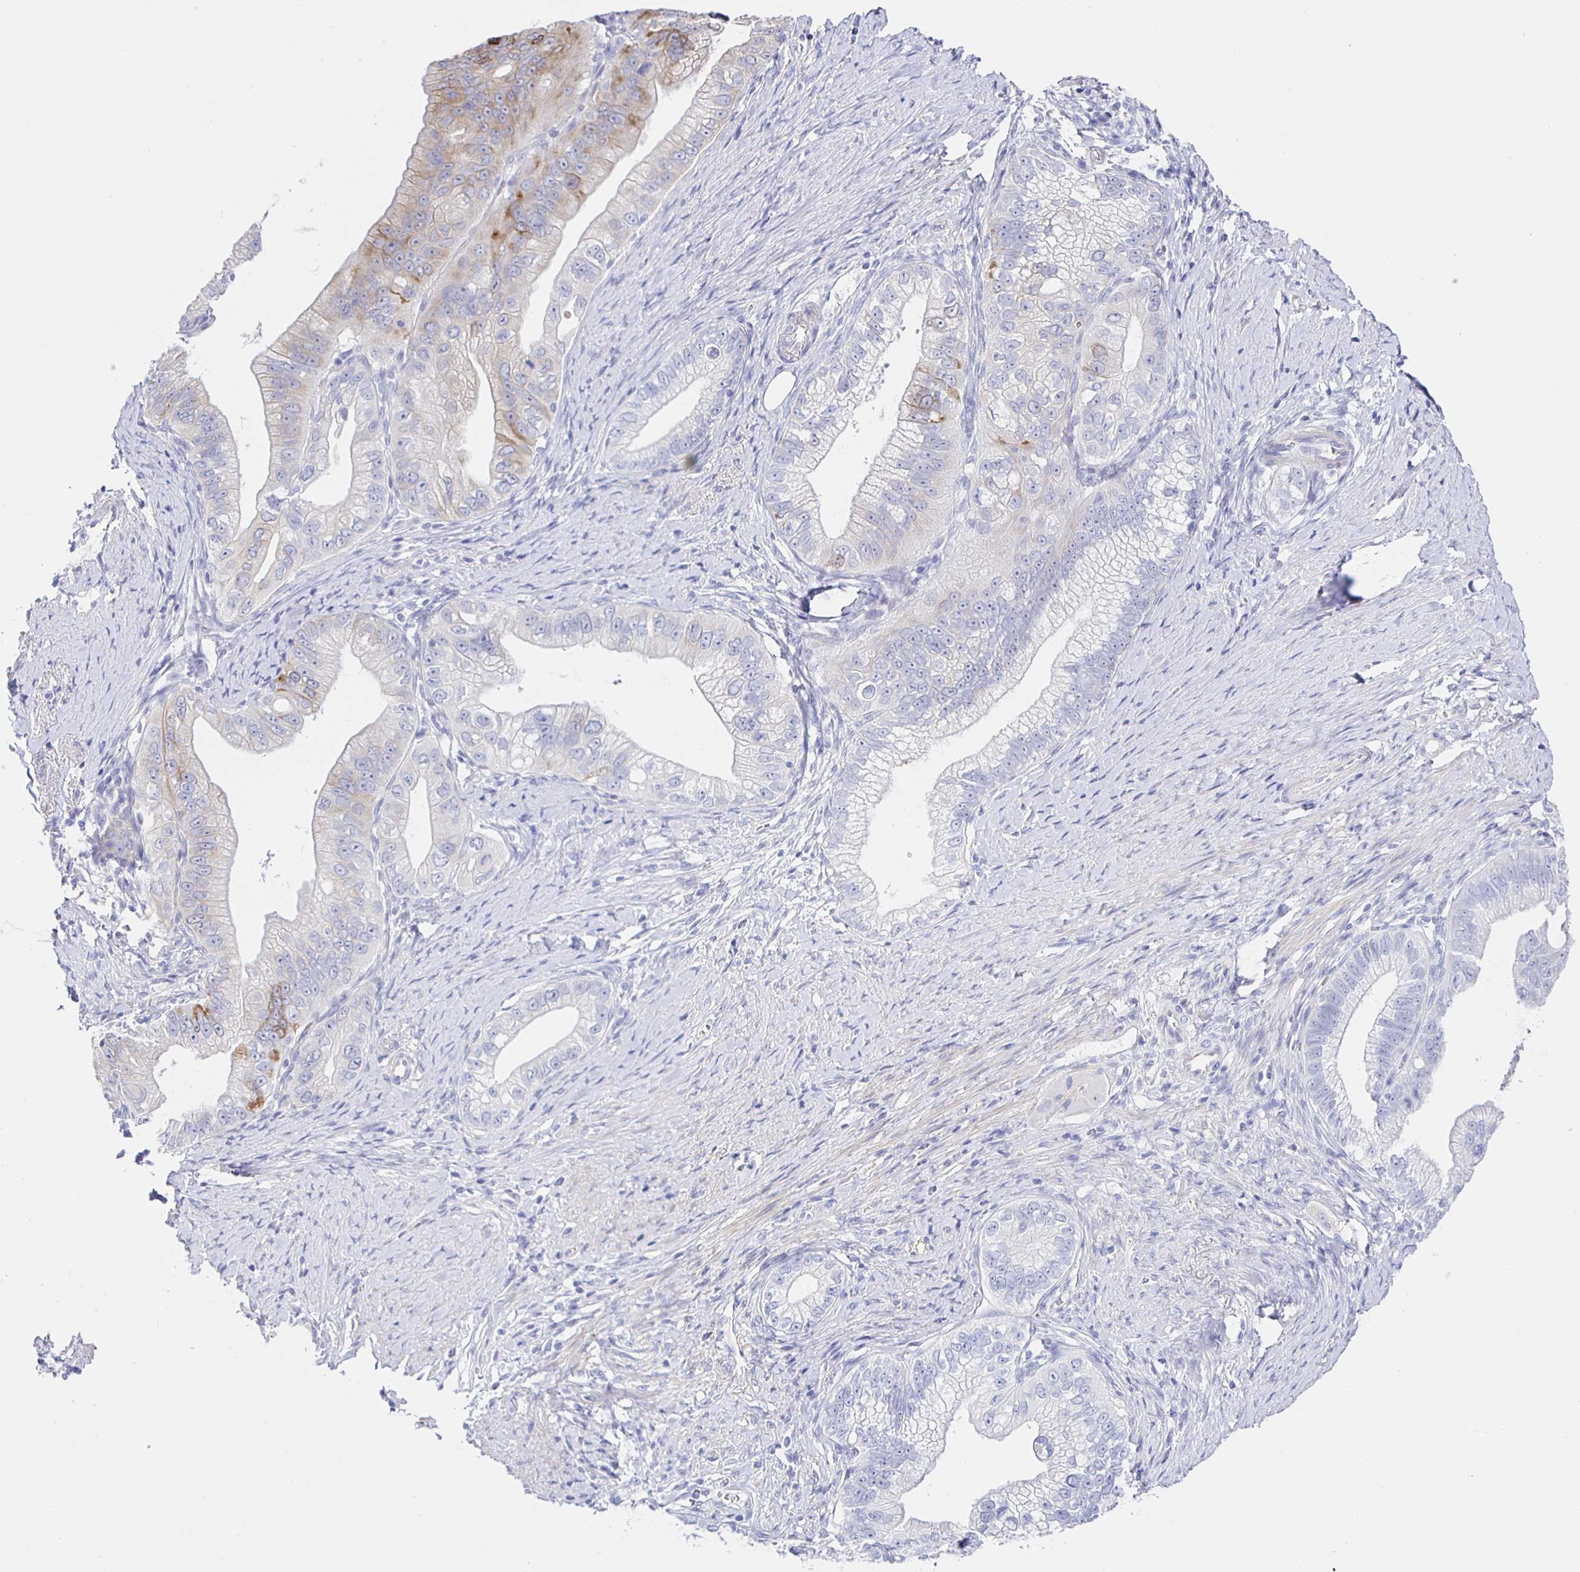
{"staining": {"intensity": "weak", "quantity": "<25%", "location": "cytoplasmic/membranous"}, "tissue": "pancreatic cancer", "cell_type": "Tumor cells", "image_type": "cancer", "snomed": [{"axis": "morphology", "description": "Adenocarcinoma, NOS"}, {"axis": "topography", "description": "Pancreas"}], "caption": "Tumor cells are negative for protein expression in human pancreatic adenocarcinoma.", "gene": "HSPA4L", "patient": {"sex": "male", "age": 70}}